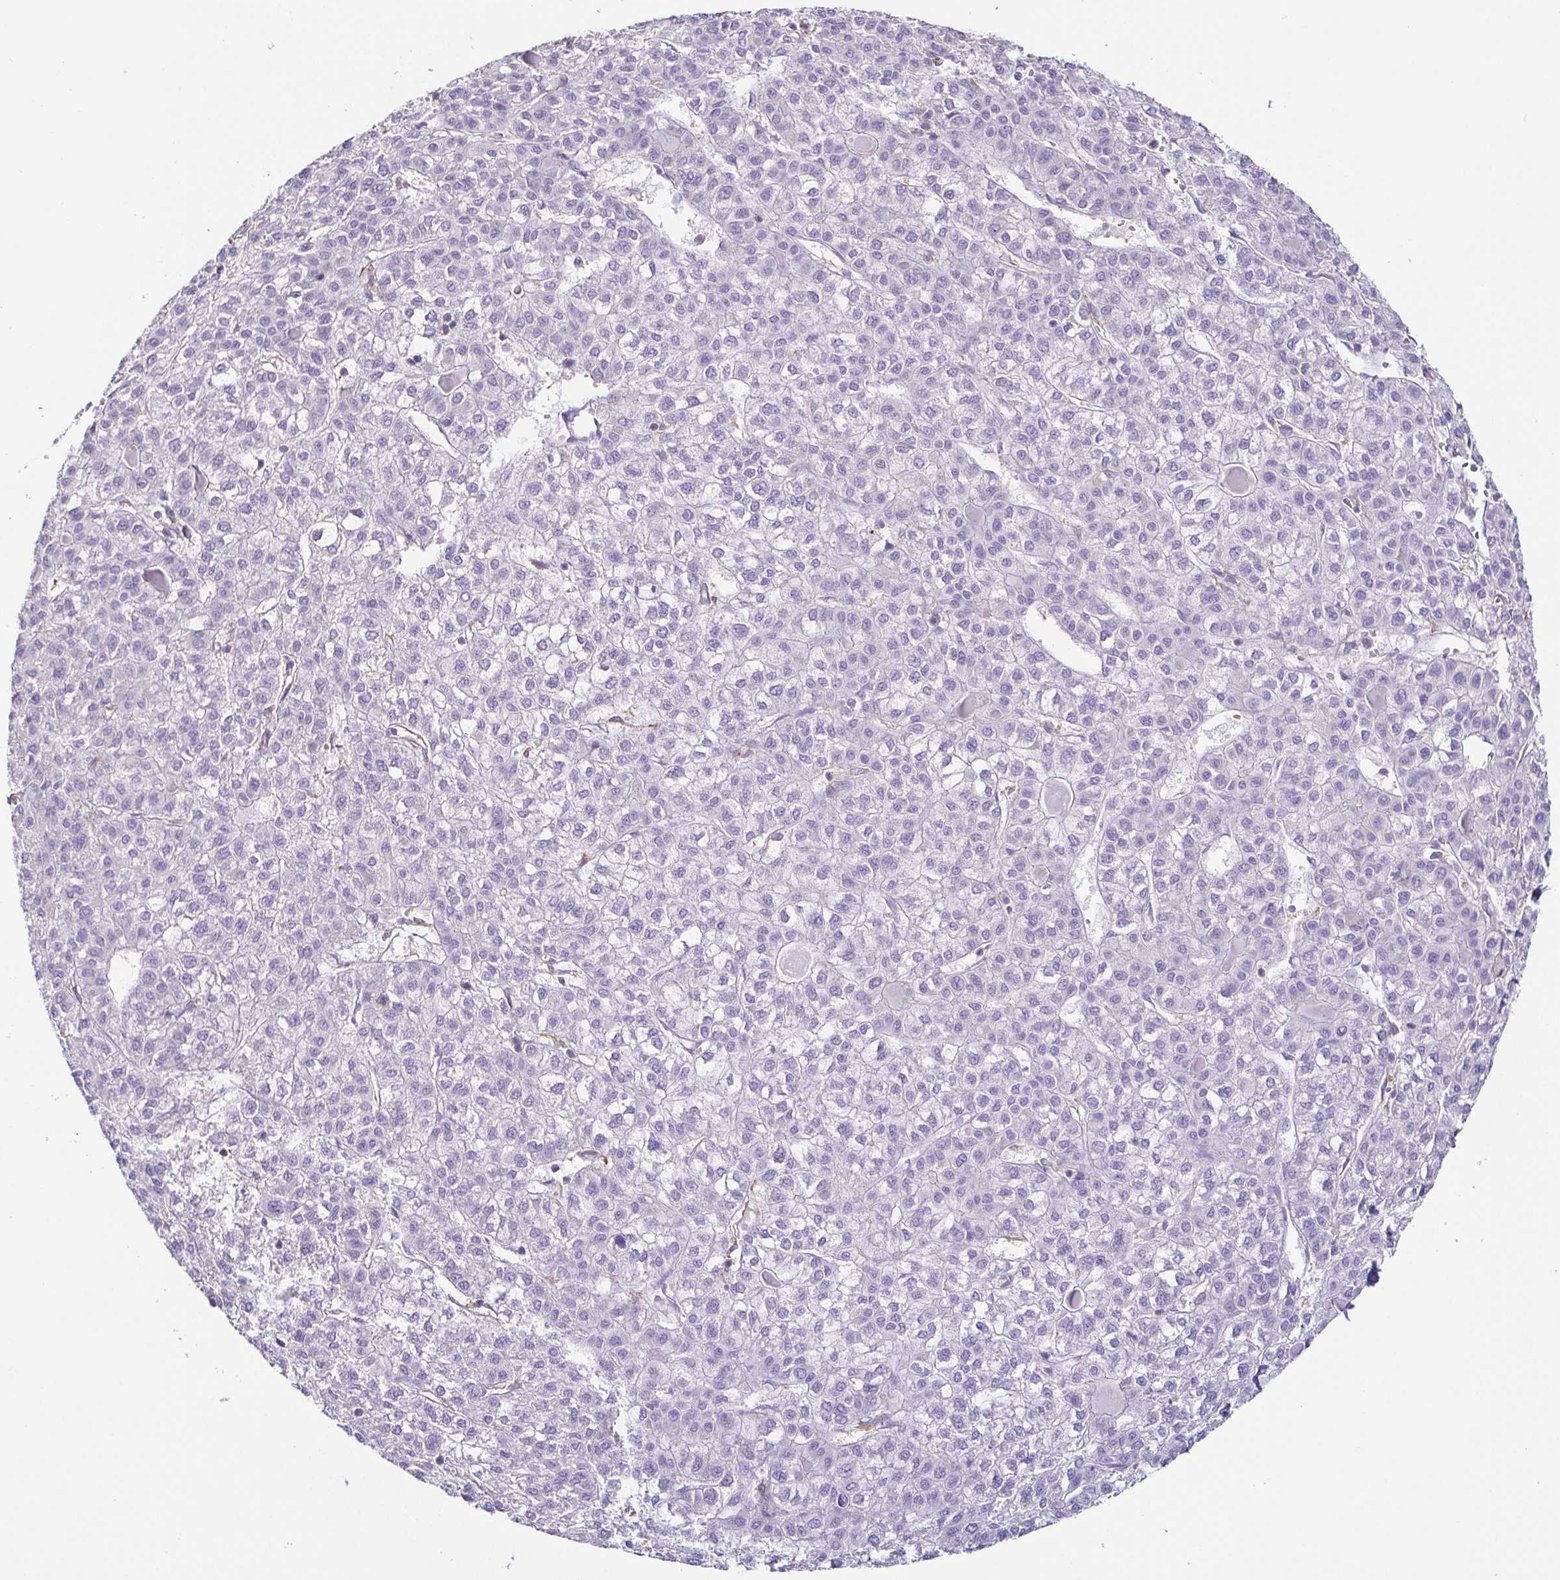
{"staining": {"intensity": "negative", "quantity": "none", "location": "none"}, "tissue": "liver cancer", "cell_type": "Tumor cells", "image_type": "cancer", "snomed": [{"axis": "morphology", "description": "Carcinoma, Hepatocellular, NOS"}, {"axis": "topography", "description": "Liver"}], "caption": "This is a micrograph of IHC staining of liver cancer, which shows no staining in tumor cells.", "gene": "ANXA10", "patient": {"sex": "female", "age": 43}}